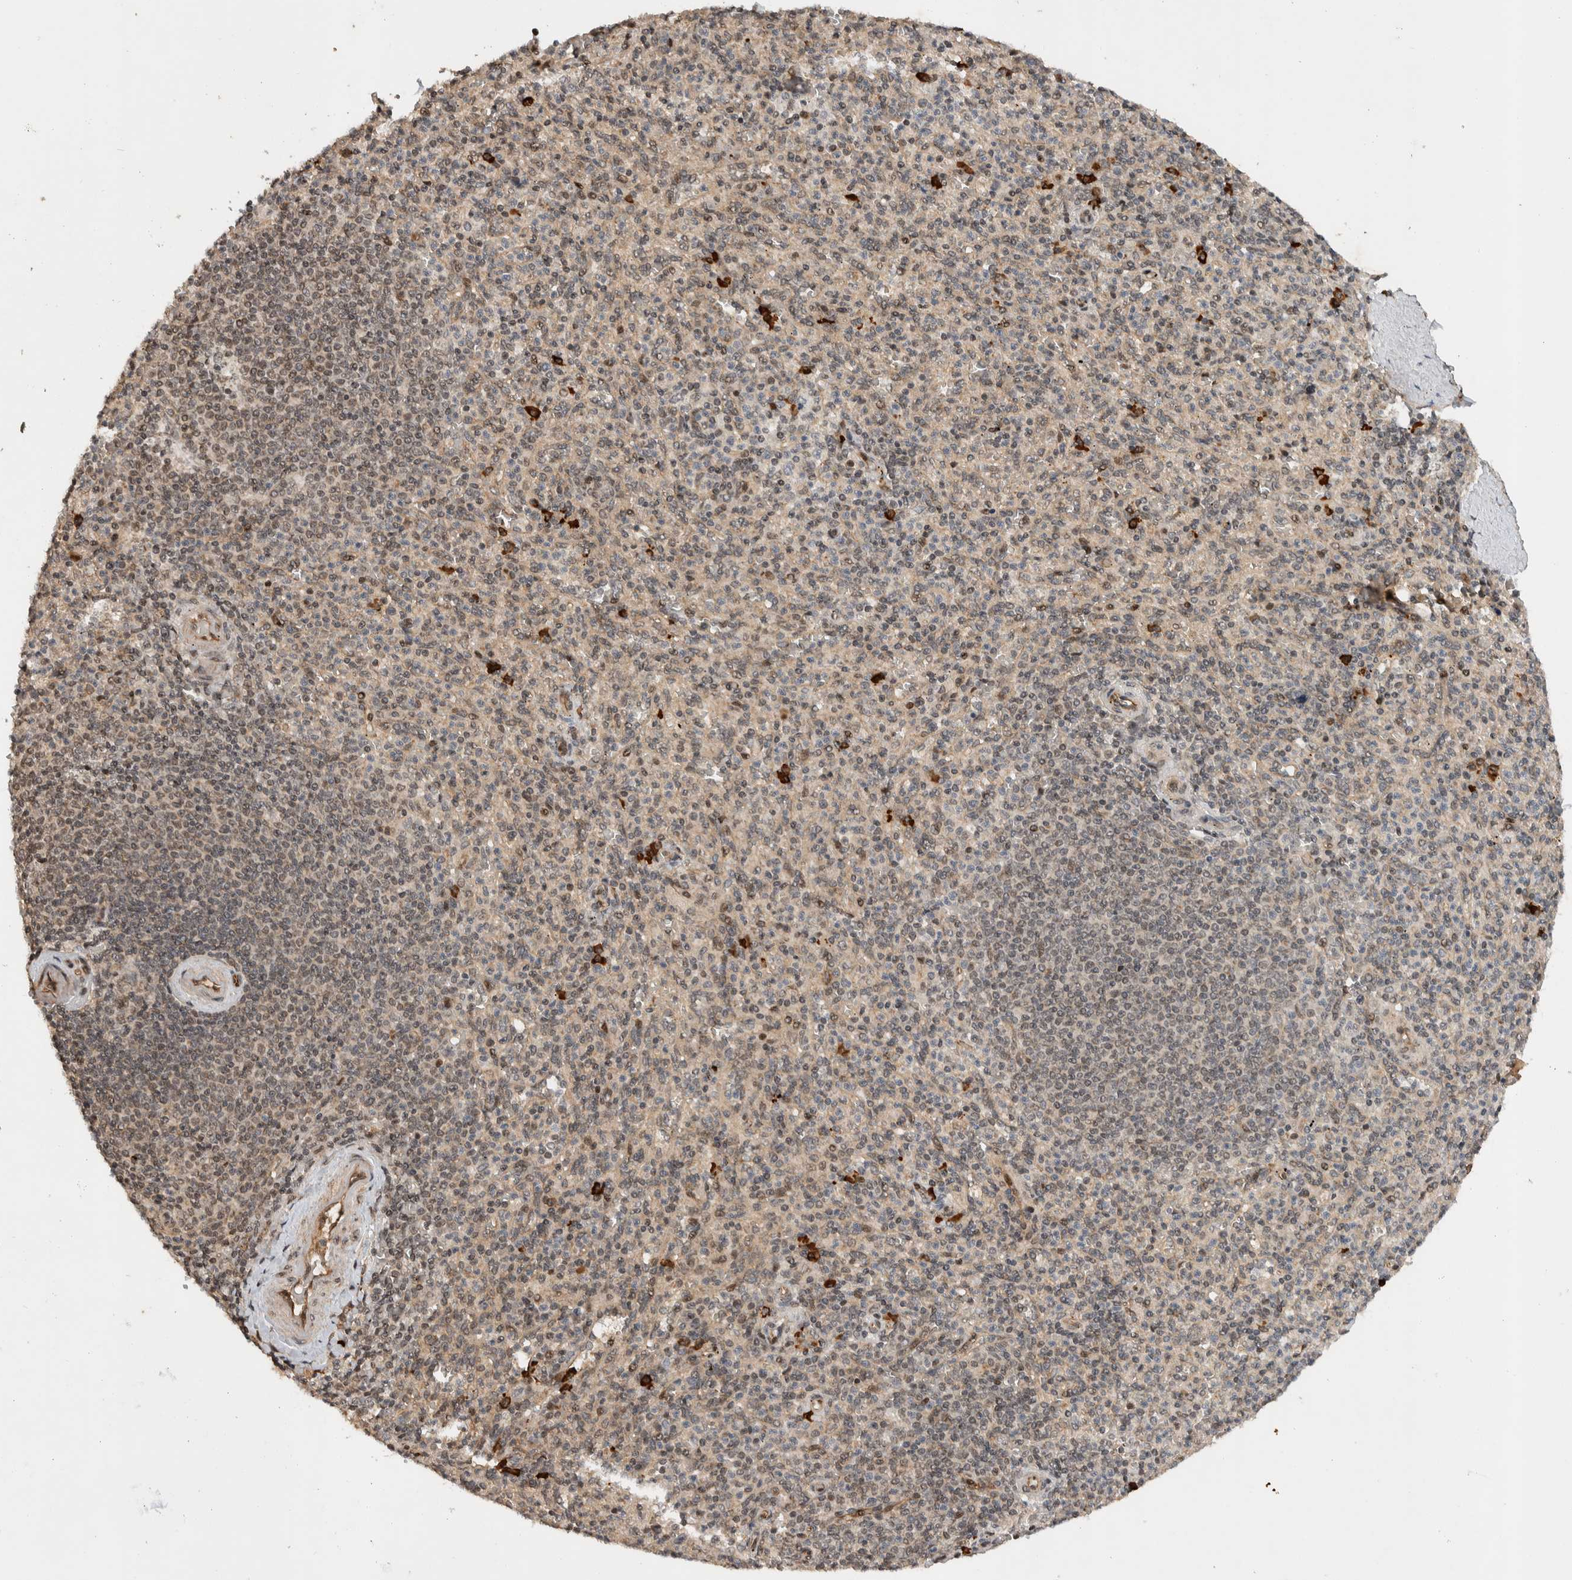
{"staining": {"intensity": "strong", "quantity": "<25%", "location": "cytoplasmic/membranous"}, "tissue": "spleen", "cell_type": "Cells in red pulp", "image_type": "normal", "snomed": [{"axis": "morphology", "description": "Normal tissue, NOS"}, {"axis": "topography", "description": "Spleen"}], "caption": "Spleen stained for a protein (brown) shows strong cytoplasmic/membranous positive staining in approximately <25% of cells in red pulp.", "gene": "TOR1B", "patient": {"sex": "male", "age": 36}}